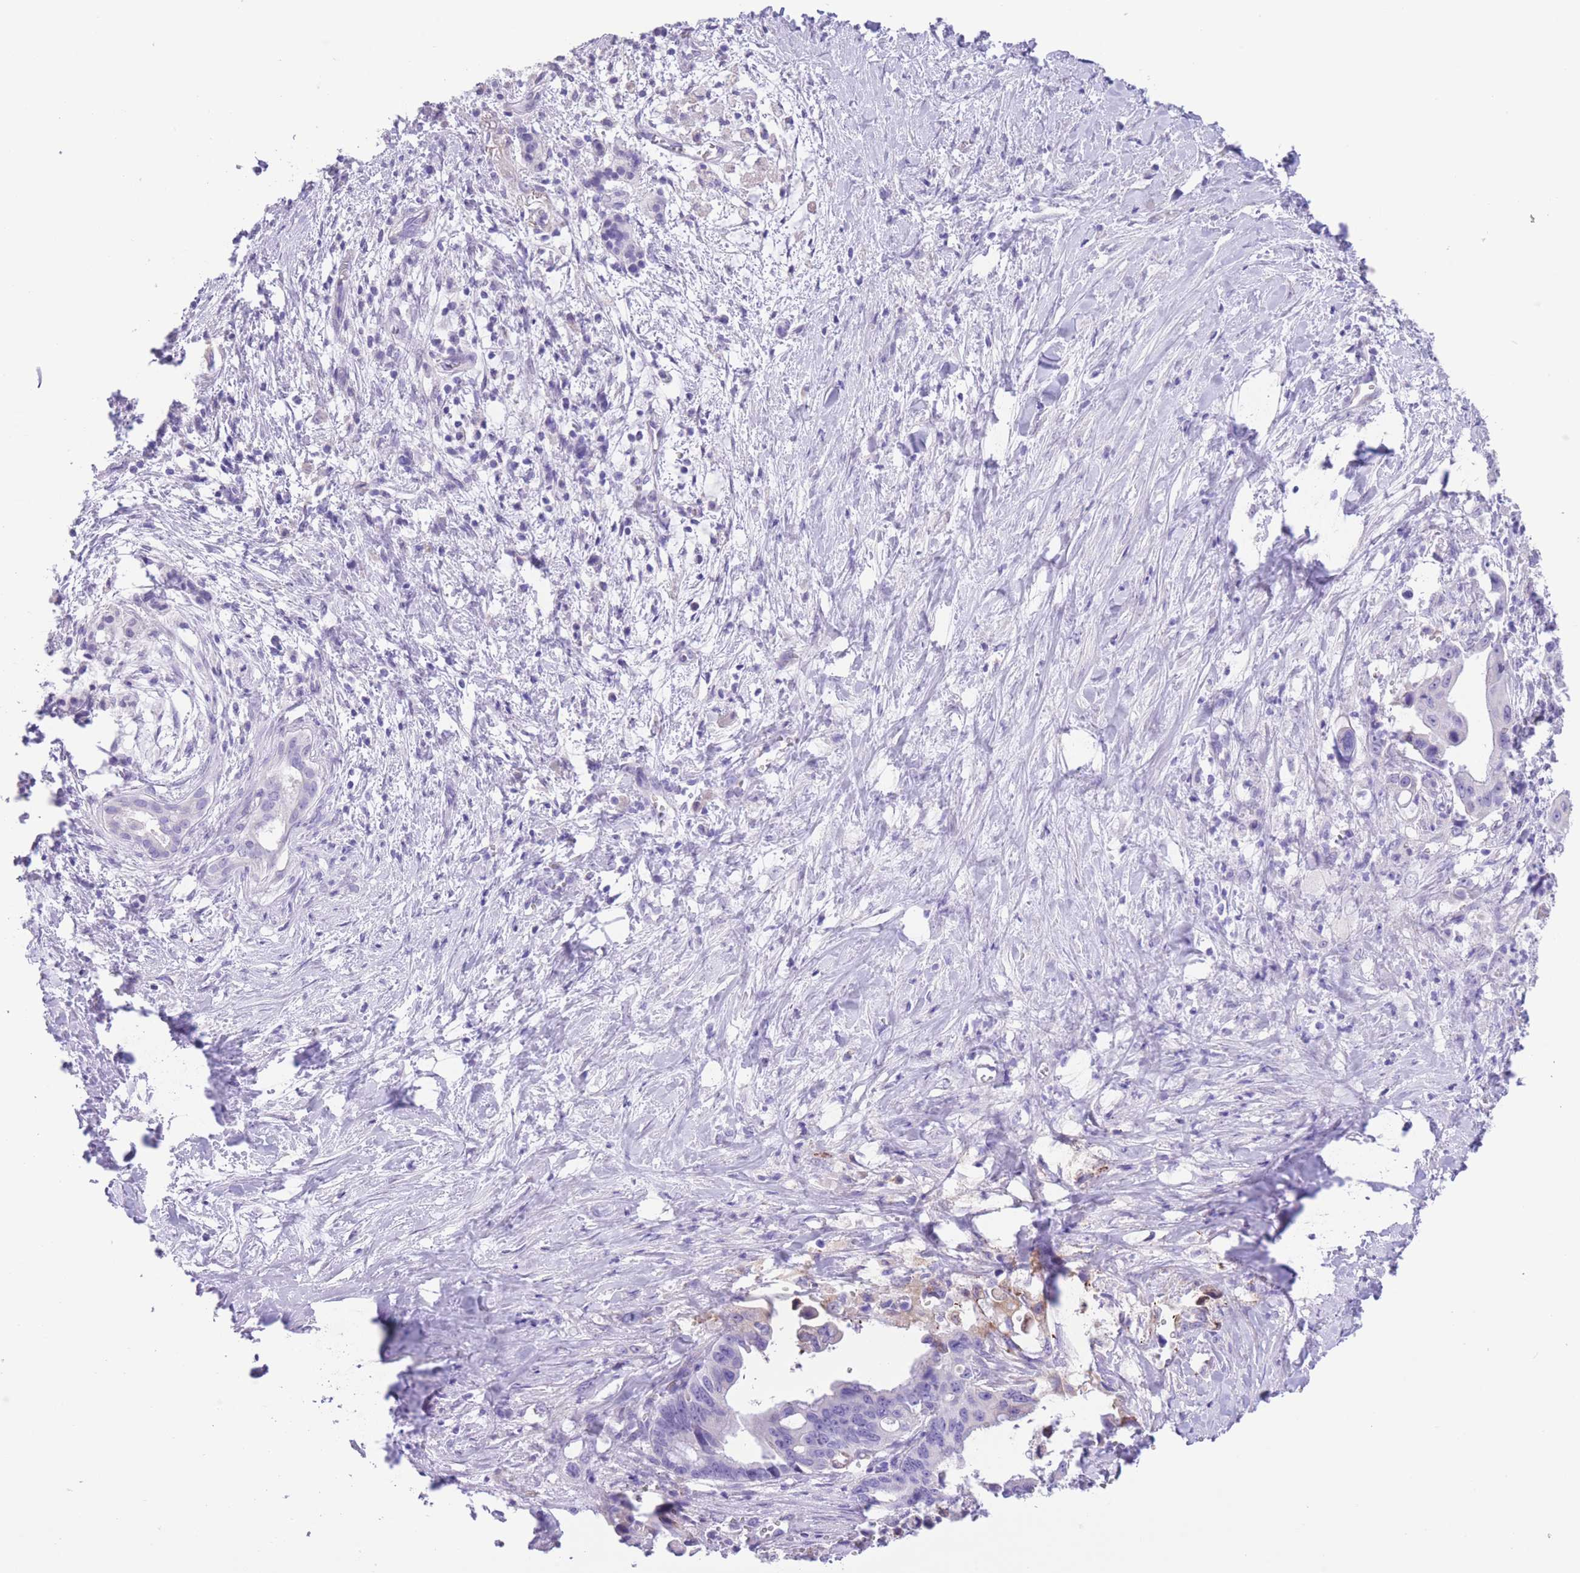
{"staining": {"intensity": "negative", "quantity": "none", "location": "none"}, "tissue": "pancreatic cancer", "cell_type": "Tumor cells", "image_type": "cancer", "snomed": [{"axis": "morphology", "description": "Adenocarcinoma, NOS"}, {"axis": "topography", "description": "Pancreas"}], "caption": "IHC histopathology image of neoplastic tissue: adenocarcinoma (pancreatic) stained with DAB demonstrates no significant protein staining in tumor cells.", "gene": "RAI2", "patient": {"sex": "male", "age": 61}}